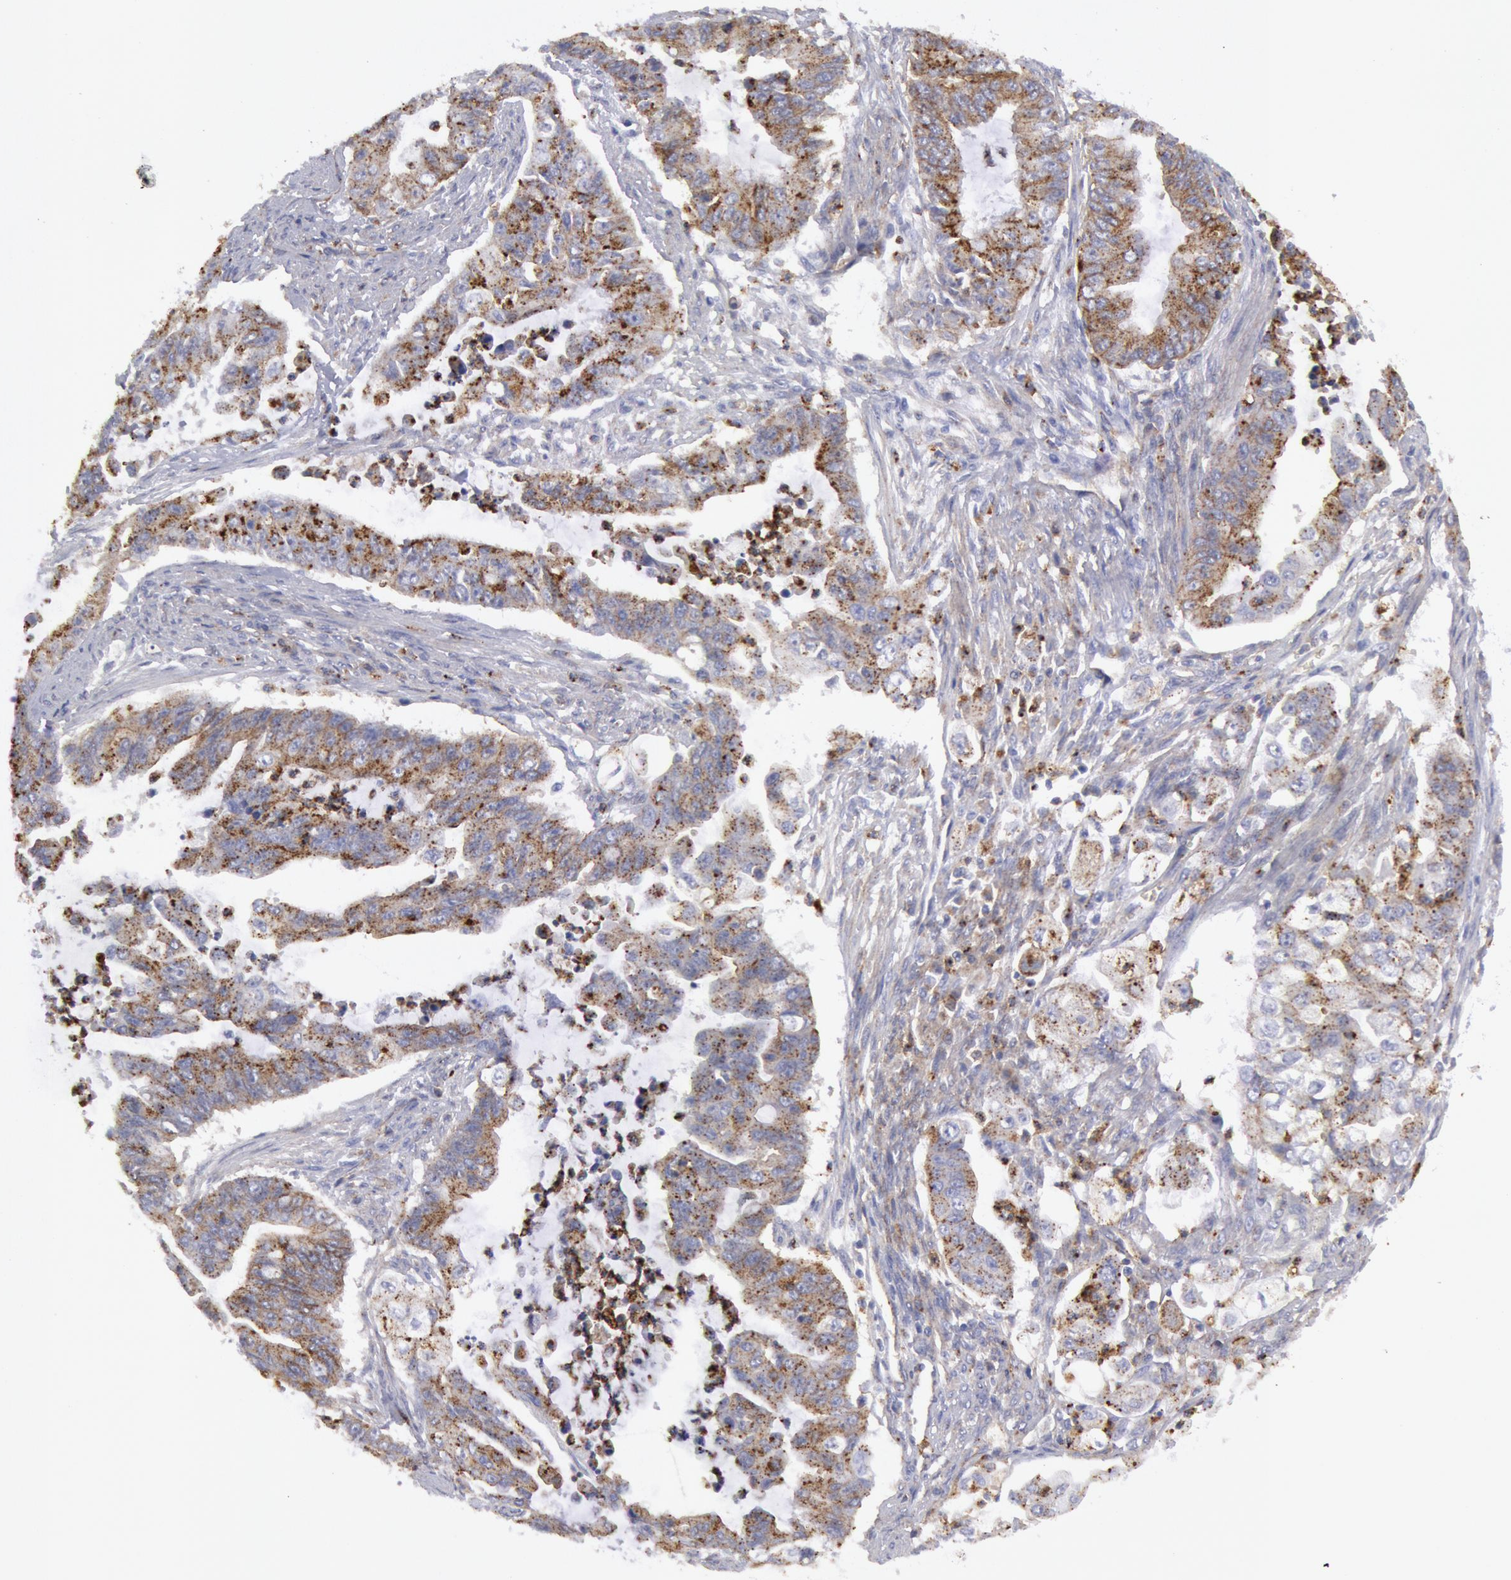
{"staining": {"intensity": "weak", "quantity": ">75%", "location": "cytoplasmic/membranous"}, "tissue": "endometrial cancer", "cell_type": "Tumor cells", "image_type": "cancer", "snomed": [{"axis": "morphology", "description": "Adenocarcinoma, NOS"}, {"axis": "topography", "description": "Endometrium"}], "caption": "Immunohistochemical staining of human endometrial adenocarcinoma exhibits low levels of weak cytoplasmic/membranous staining in approximately >75% of tumor cells. (IHC, brightfield microscopy, high magnification).", "gene": "FLOT1", "patient": {"sex": "female", "age": 75}}